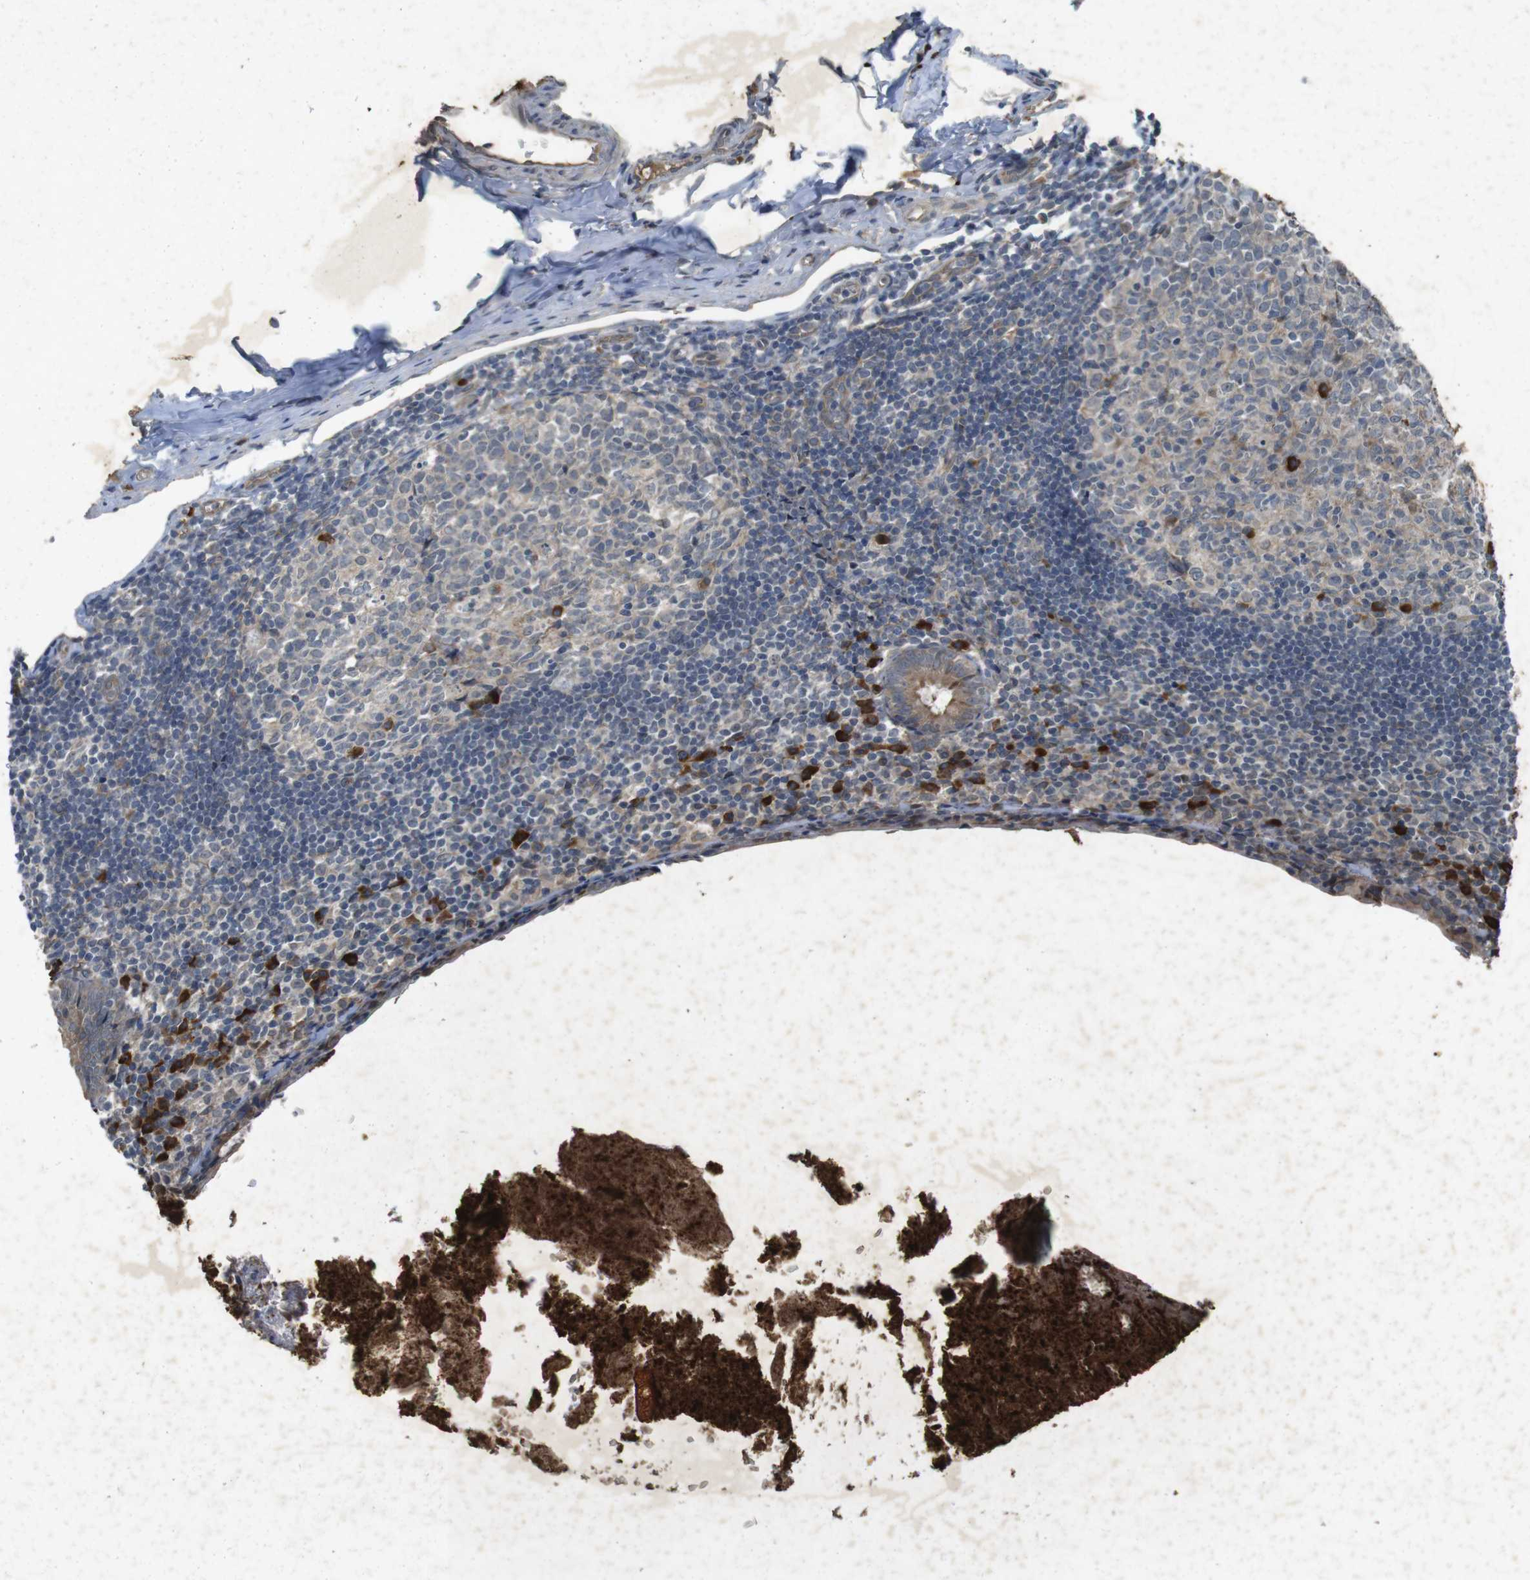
{"staining": {"intensity": "moderate", "quantity": "25%-75%", "location": "cytoplasmic/membranous"}, "tissue": "appendix", "cell_type": "Glandular cells", "image_type": "normal", "snomed": [{"axis": "morphology", "description": "Normal tissue, NOS"}, {"axis": "topography", "description": "Appendix"}], "caption": "Normal appendix demonstrates moderate cytoplasmic/membranous positivity in approximately 25%-75% of glandular cells.", "gene": "FLCN", "patient": {"sex": "female", "age": 10}}